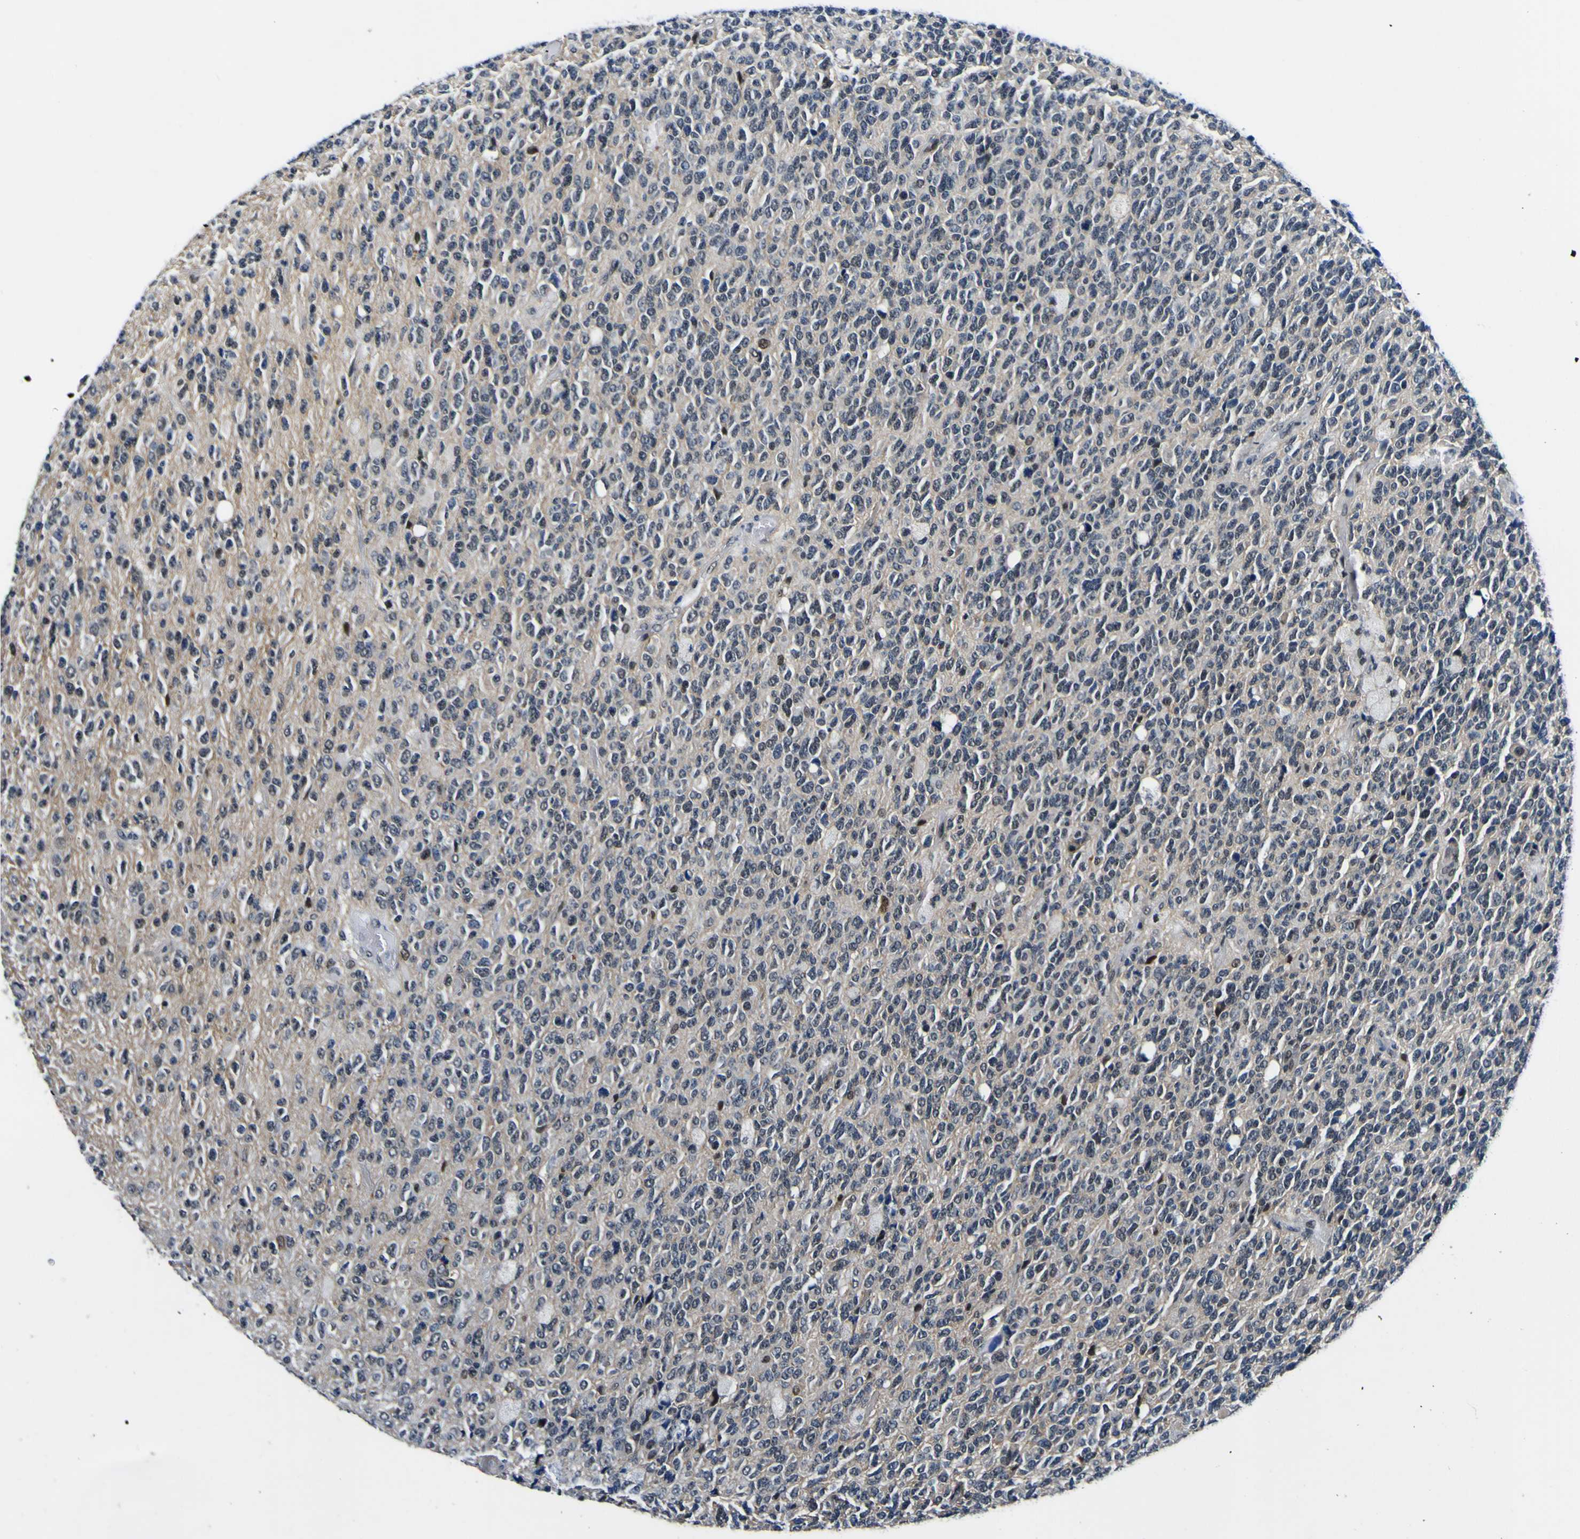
{"staining": {"intensity": "negative", "quantity": "none", "location": "none"}, "tissue": "glioma", "cell_type": "Tumor cells", "image_type": "cancer", "snomed": [{"axis": "morphology", "description": "Glioma, malignant, High grade"}, {"axis": "topography", "description": "pancreas cauda"}], "caption": "Tumor cells are negative for brown protein staining in malignant glioma (high-grade). (Brightfield microscopy of DAB (3,3'-diaminobenzidine) immunohistochemistry at high magnification).", "gene": "CUL4B", "patient": {"sex": "male", "age": 60}}